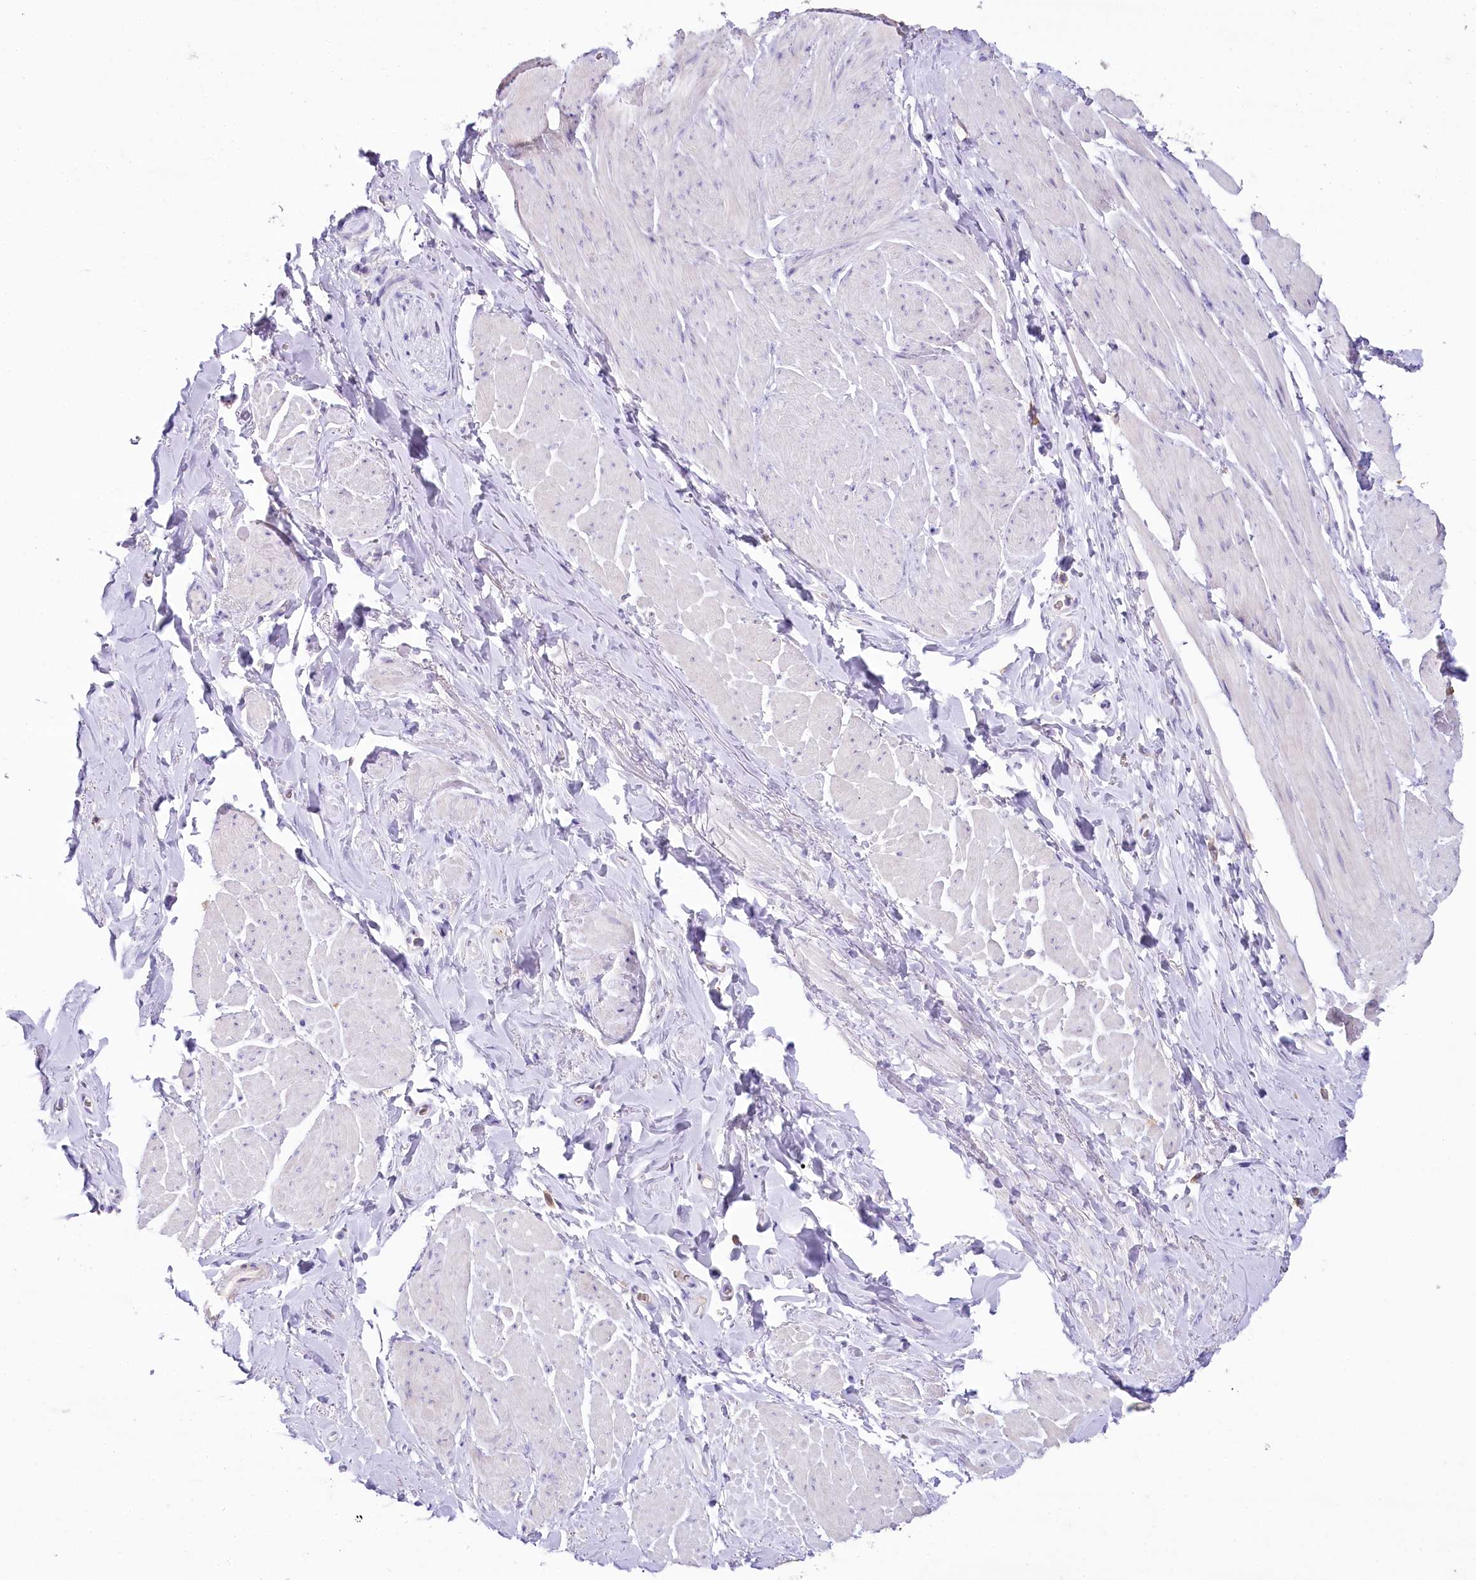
{"staining": {"intensity": "negative", "quantity": "none", "location": "none"}, "tissue": "smooth muscle", "cell_type": "Smooth muscle cells", "image_type": "normal", "snomed": [{"axis": "morphology", "description": "Normal tissue, NOS"}, {"axis": "topography", "description": "Smooth muscle"}, {"axis": "topography", "description": "Peripheral nerve tissue"}], "caption": "An immunohistochemistry (IHC) histopathology image of normal smooth muscle is shown. There is no staining in smooth muscle cells of smooth muscle. Nuclei are stained in blue.", "gene": "MYOZ1", "patient": {"sex": "male", "age": 69}}